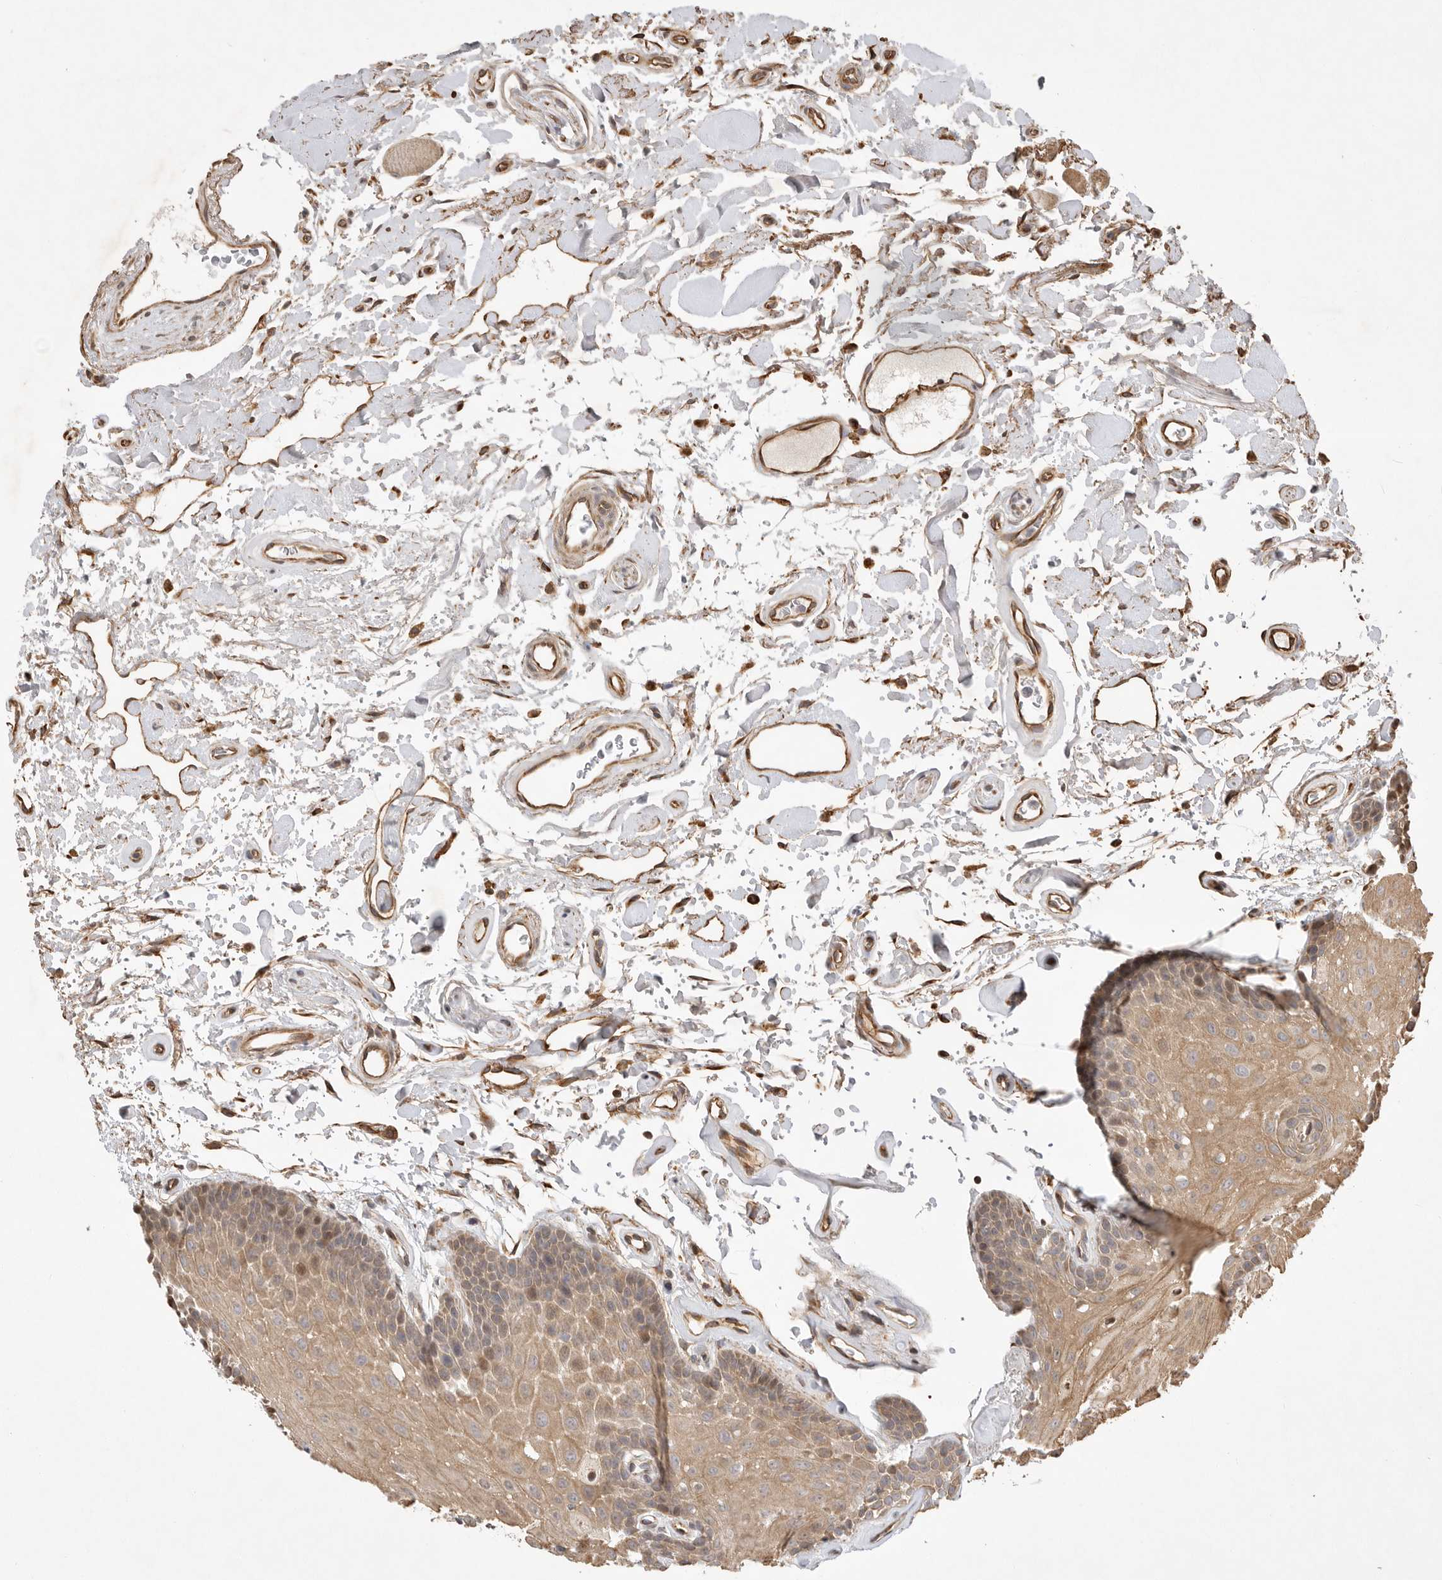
{"staining": {"intensity": "moderate", "quantity": ">75%", "location": "cytoplasmic/membranous"}, "tissue": "oral mucosa", "cell_type": "Squamous epithelial cells", "image_type": "normal", "snomed": [{"axis": "morphology", "description": "Normal tissue, NOS"}, {"axis": "topography", "description": "Oral tissue"}], "caption": "Protein expression analysis of normal oral mucosa displays moderate cytoplasmic/membranous staining in approximately >75% of squamous epithelial cells.", "gene": "DPH7", "patient": {"sex": "male", "age": 62}}